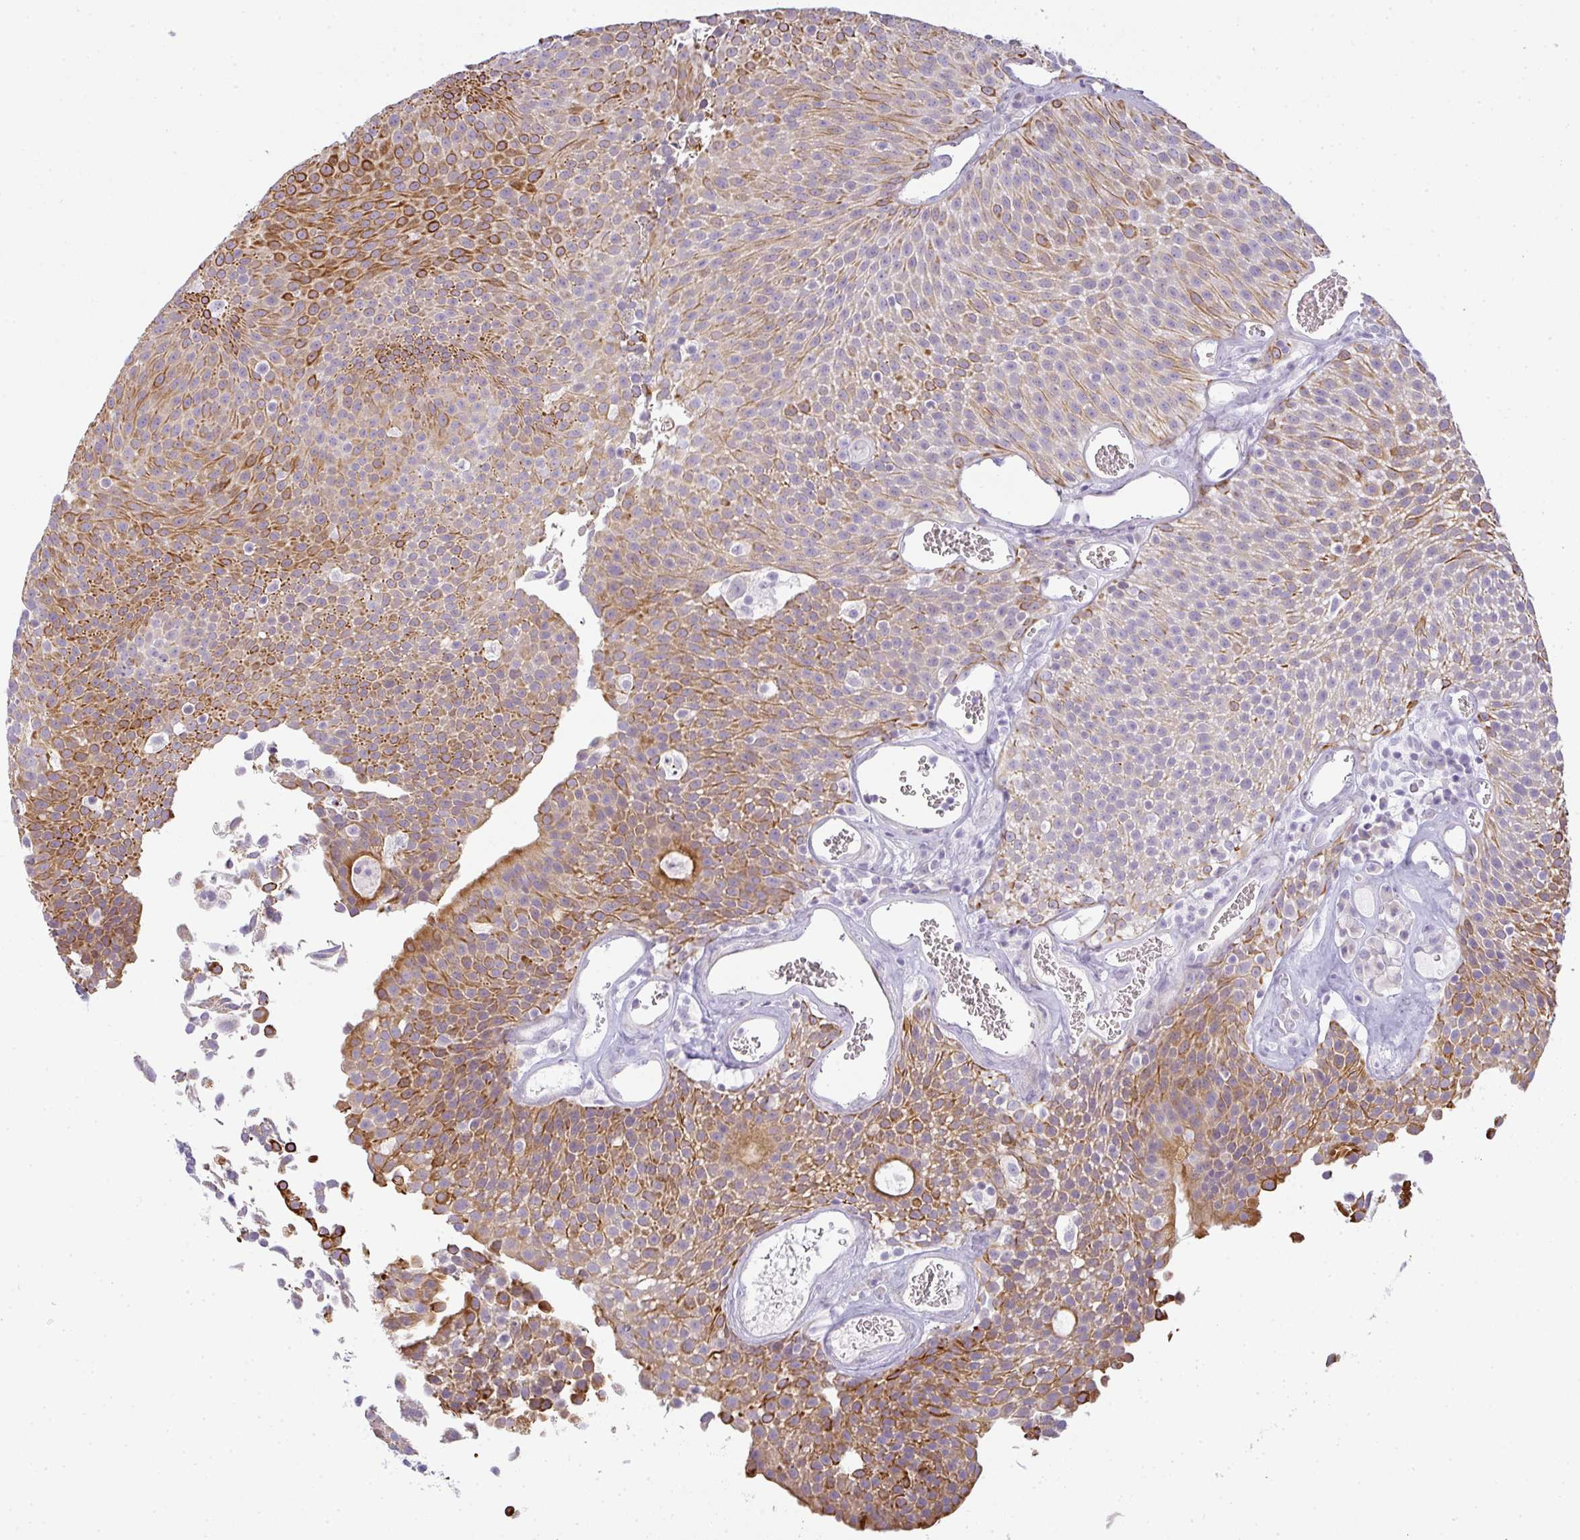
{"staining": {"intensity": "strong", "quantity": "25%-75%", "location": "cytoplasmic/membranous"}, "tissue": "urothelial cancer", "cell_type": "Tumor cells", "image_type": "cancer", "snomed": [{"axis": "morphology", "description": "Urothelial carcinoma, Low grade"}, {"axis": "topography", "description": "Urinary bladder"}], "caption": "Tumor cells display high levels of strong cytoplasmic/membranous expression in approximately 25%-75% of cells in urothelial cancer. Immunohistochemistry (ihc) stains the protein in brown and the nuclei are stained blue.", "gene": "SIRPB2", "patient": {"sex": "female", "age": 79}}